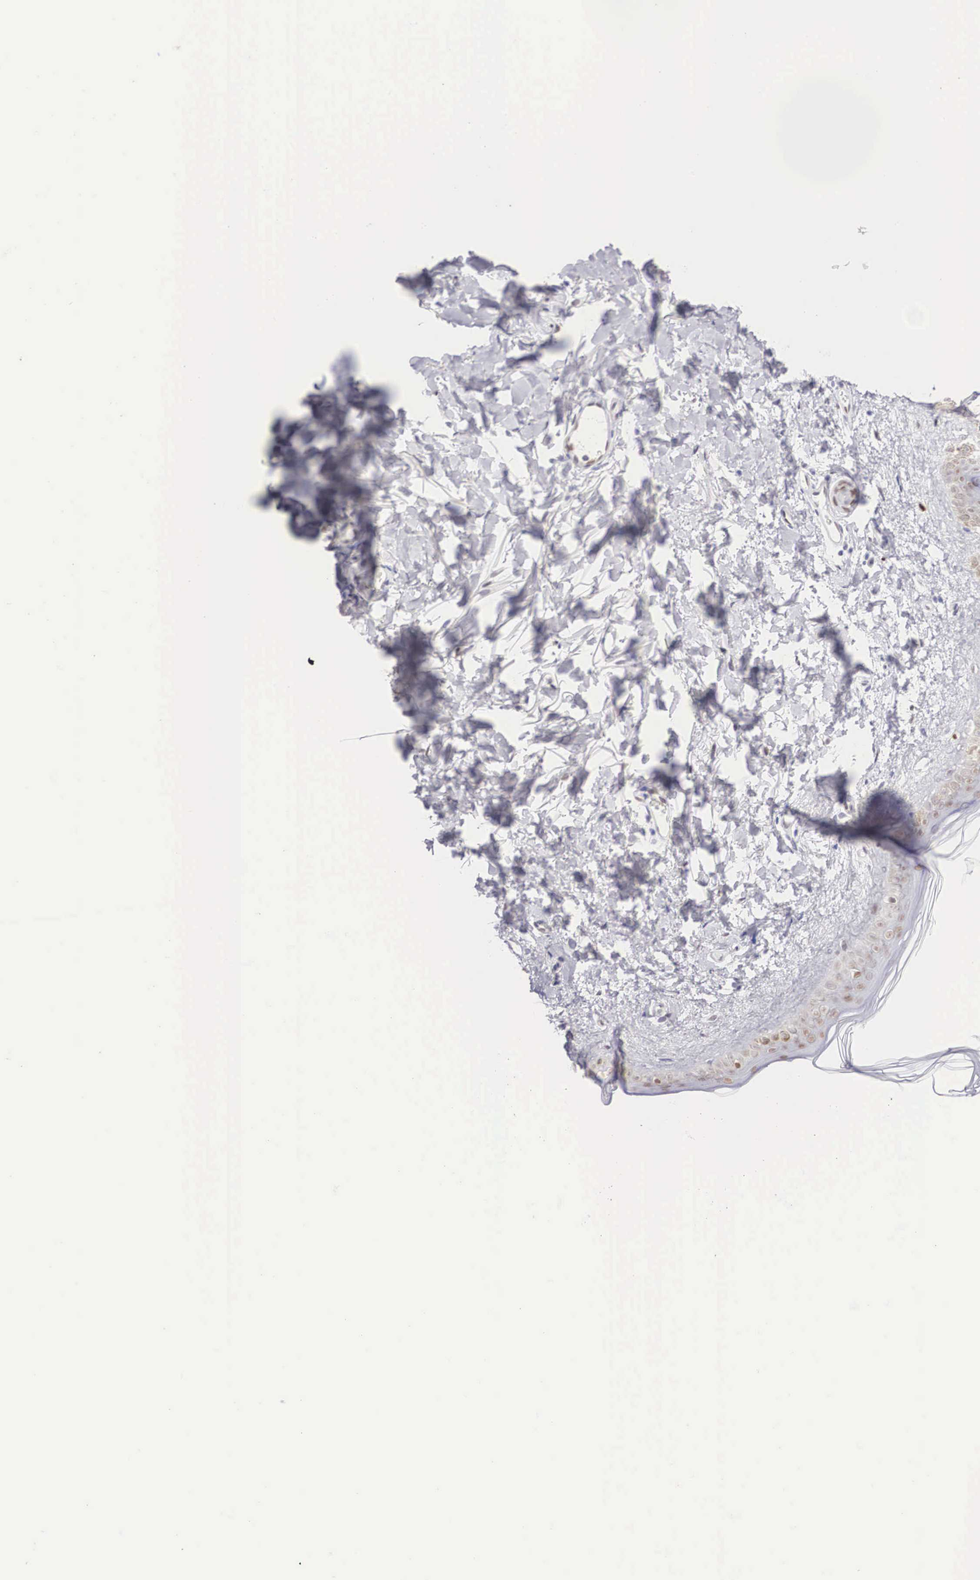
{"staining": {"intensity": "negative", "quantity": "none", "location": "none"}, "tissue": "skin", "cell_type": "Fibroblasts", "image_type": "normal", "snomed": [{"axis": "morphology", "description": "Normal tissue, NOS"}, {"axis": "topography", "description": "Skin"}], "caption": "IHC micrograph of normal human skin stained for a protein (brown), which shows no staining in fibroblasts.", "gene": "HMGN5", "patient": {"sex": "female", "age": 56}}